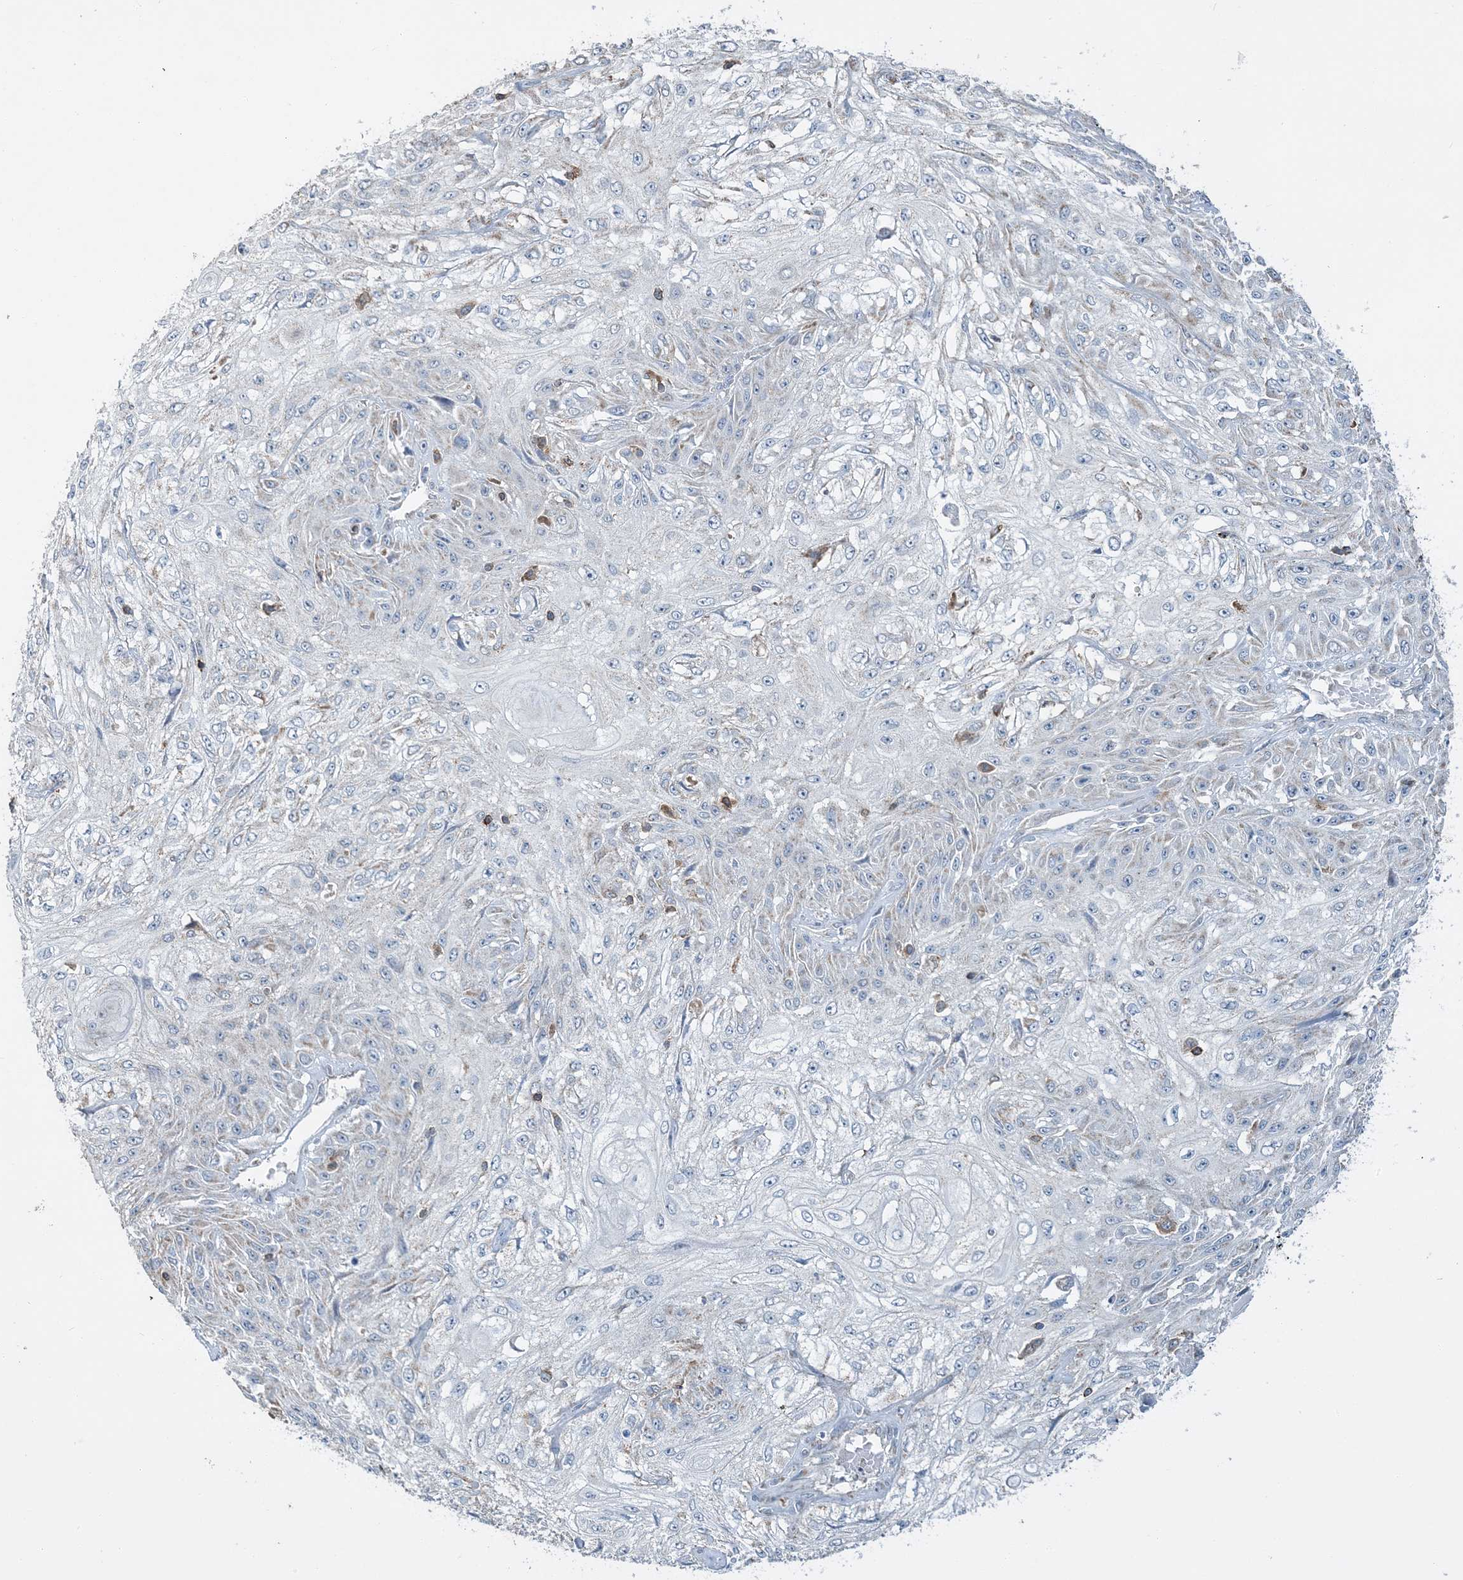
{"staining": {"intensity": "negative", "quantity": "none", "location": "none"}, "tissue": "skin cancer", "cell_type": "Tumor cells", "image_type": "cancer", "snomed": [{"axis": "morphology", "description": "Squamous cell carcinoma, NOS"}, {"axis": "morphology", "description": "Squamous cell carcinoma, metastatic, NOS"}, {"axis": "topography", "description": "Skin"}, {"axis": "topography", "description": "Lymph node"}], "caption": "Tumor cells show no significant staining in skin metastatic squamous cell carcinoma.", "gene": "TMLHE", "patient": {"sex": "male", "age": 75}}